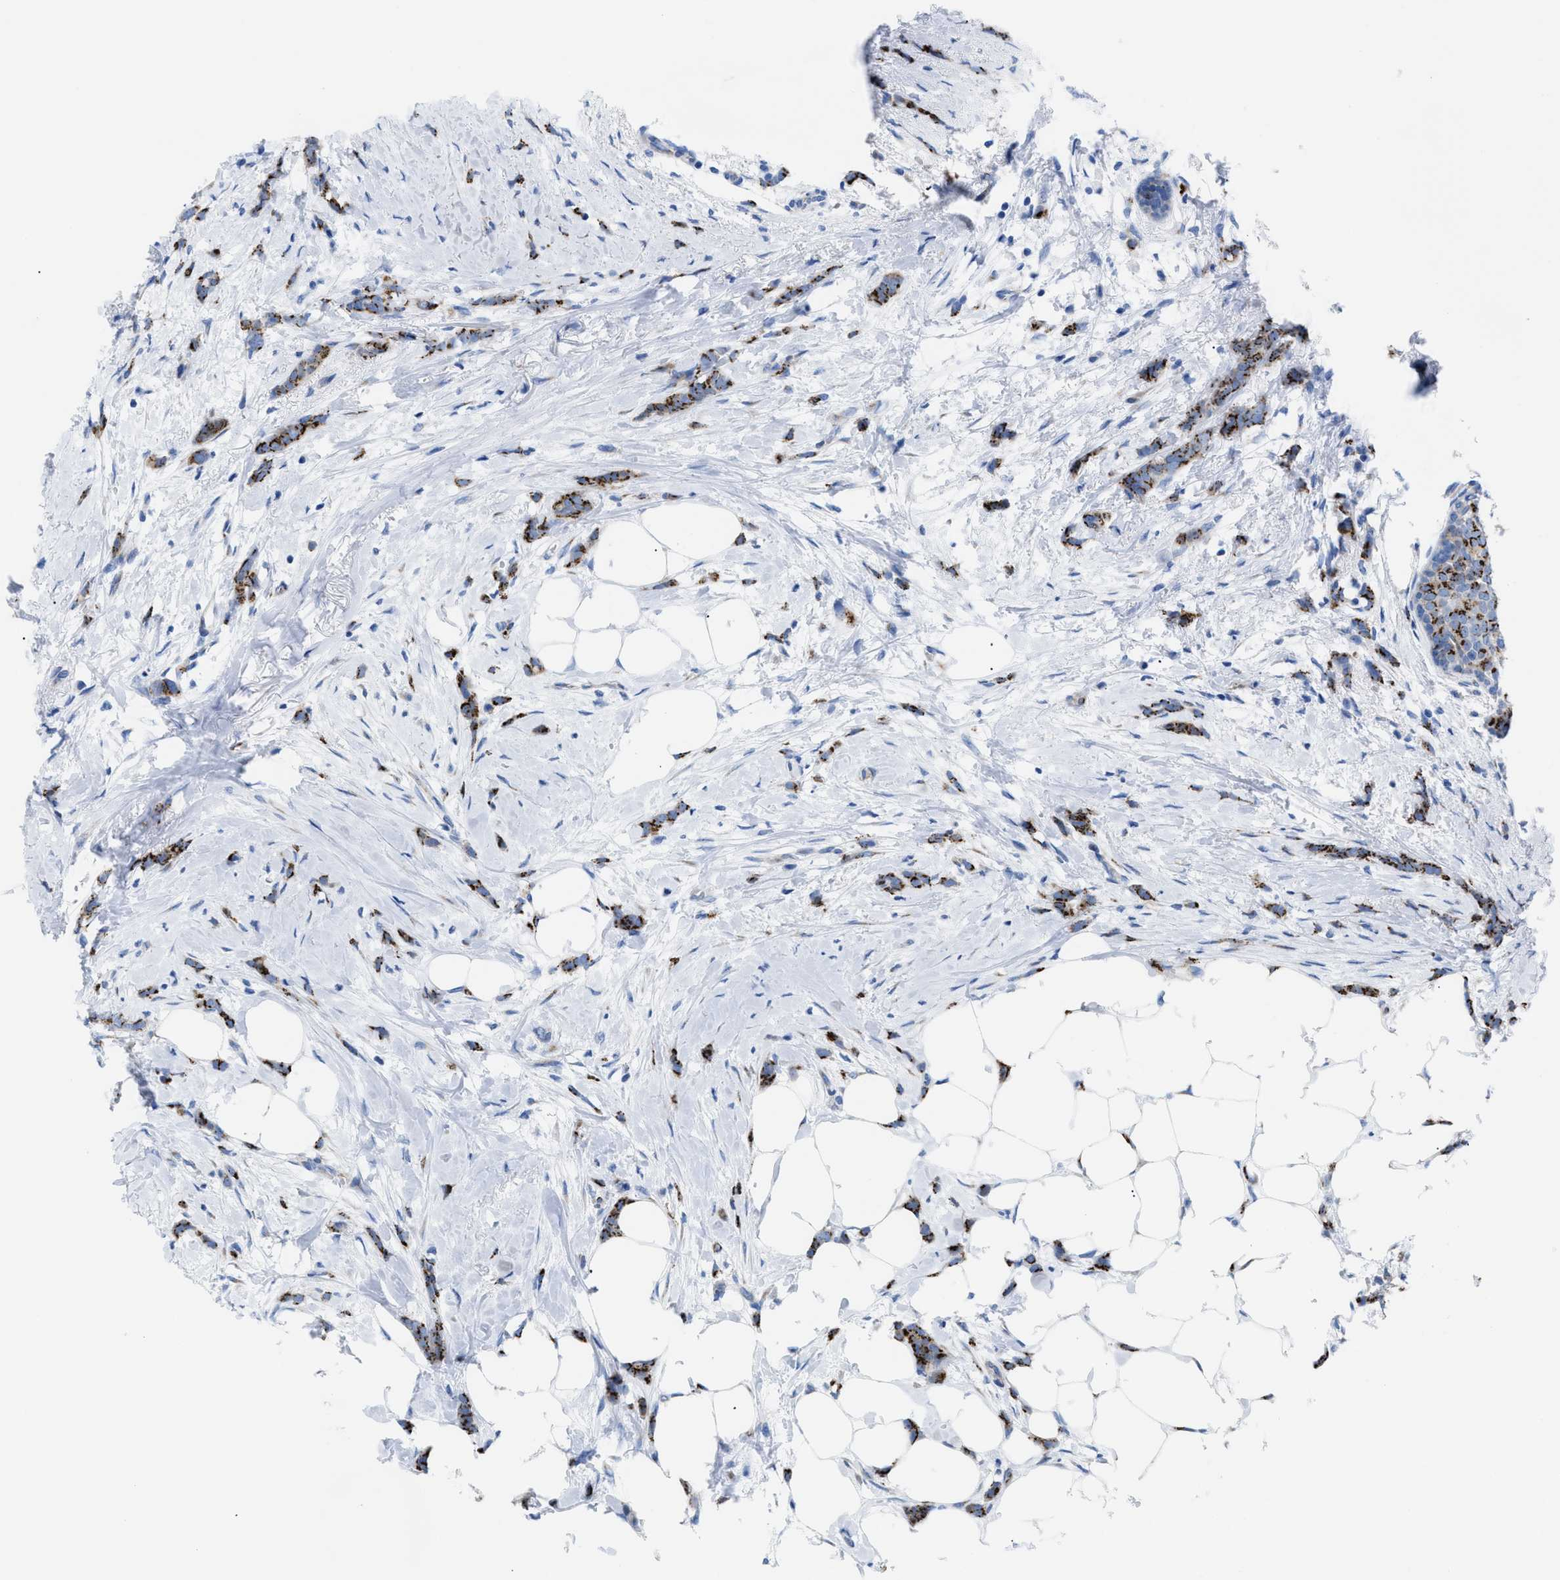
{"staining": {"intensity": "strong", "quantity": ">75%", "location": "cytoplasmic/membranous"}, "tissue": "breast cancer", "cell_type": "Tumor cells", "image_type": "cancer", "snomed": [{"axis": "morphology", "description": "Lobular carcinoma, in situ"}, {"axis": "morphology", "description": "Lobular carcinoma"}, {"axis": "topography", "description": "Breast"}], "caption": "DAB (3,3'-diaminobenzidine) immunohistochemical staining of breast lobular carcinoma in situ reveals strong cytoplasmic/membranous protein expression in approximately >75% of tumor cells.", "gene": "TMEM17", "patient": {"sex": "female", "age": 41}}